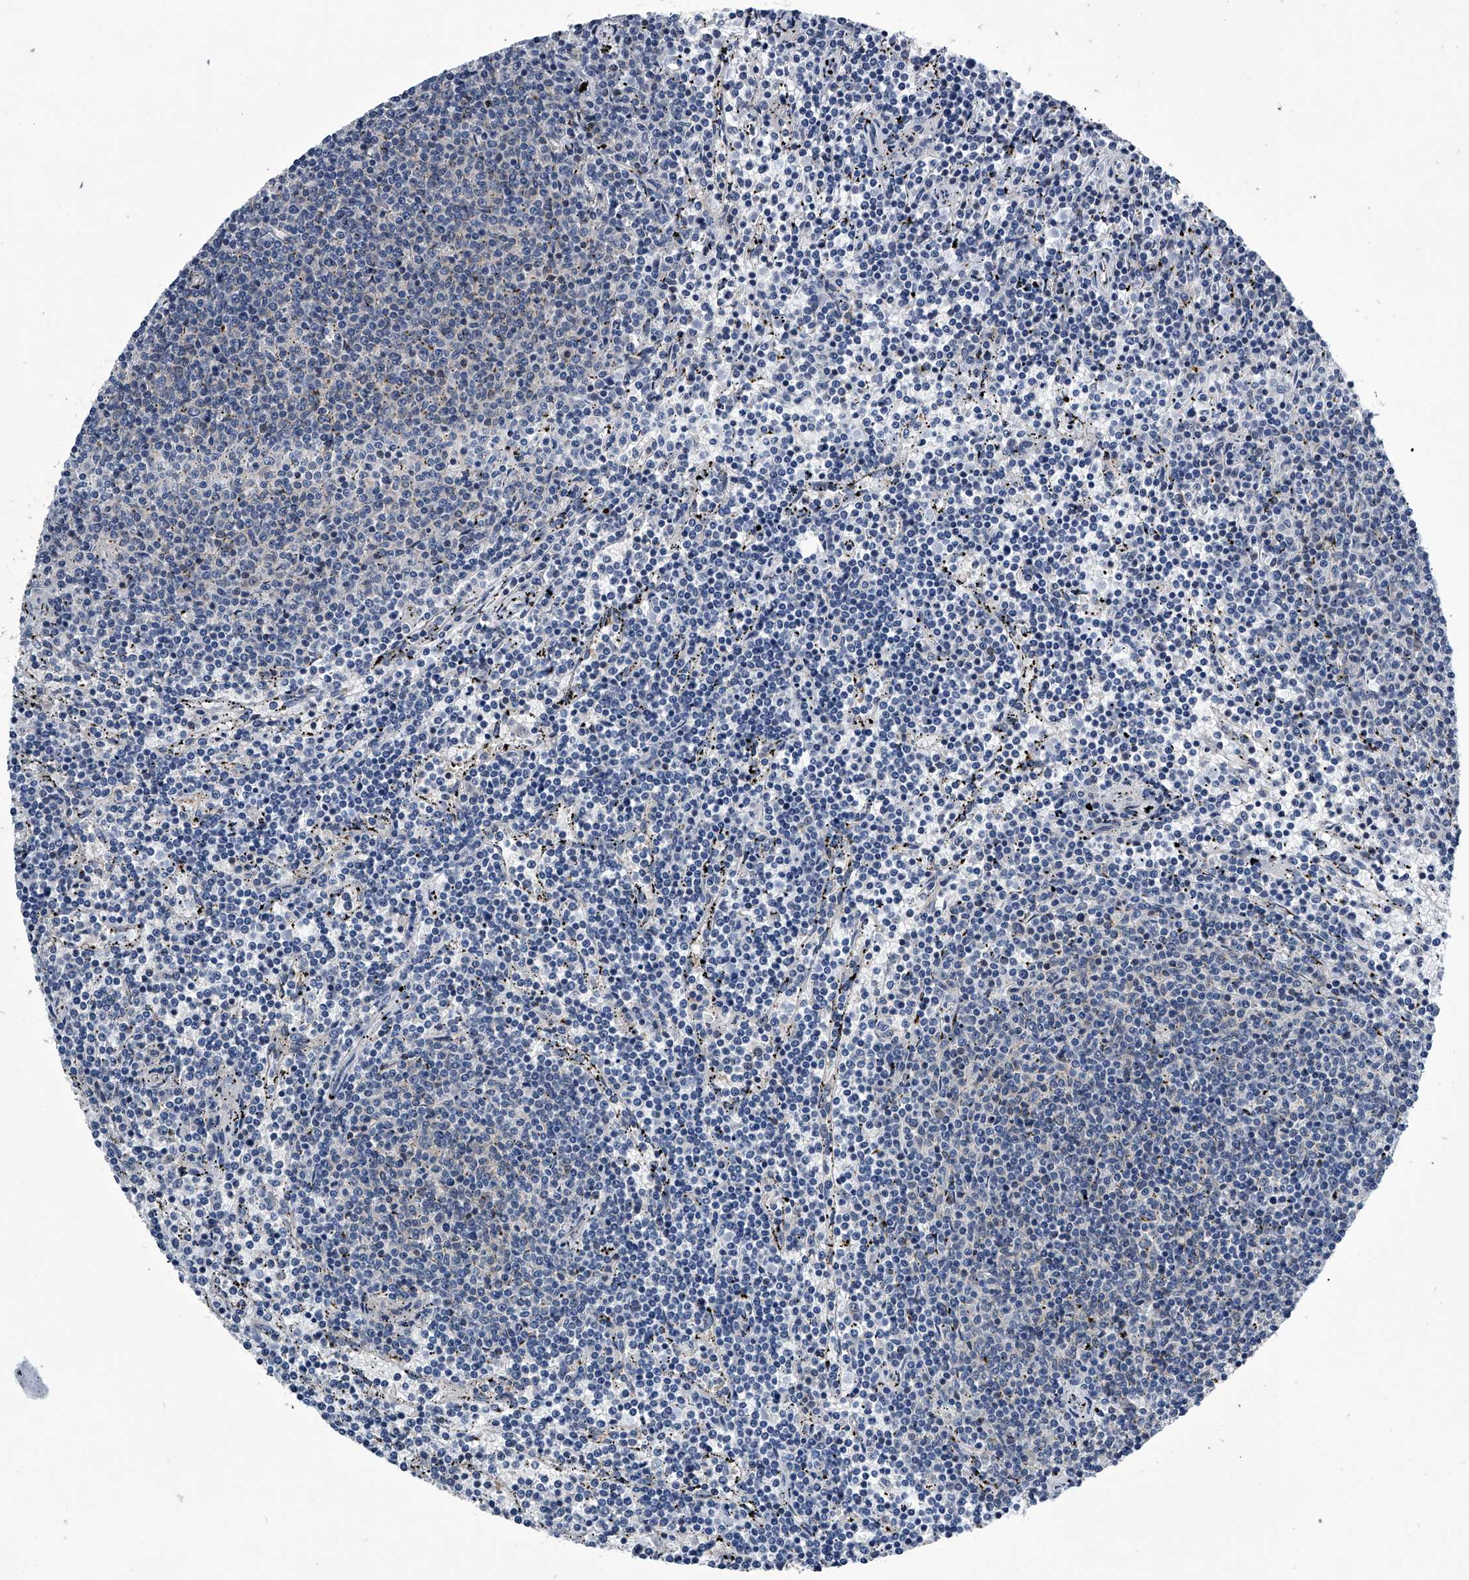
{"staining": {"intensity": "negative", "quantity": "none", "location": "none"}, "tissue": "lymphoma", "cell_type": "Tumor cells", "image_type": "cancer", "snomed": [{"axis": "morphology", "description": "Malignant lymphoma, non-Hodgkin's type, Low grade"}, {"axis": "topography", "description": "Spleen"}], "caption": "Immunohistochemical staining of human malignant lymphoma, non-Hodgkin's type (low-grade) shows no significant staining in tumor cells. (Stains: DAB (3,3'-diaminobenzidine) immunohistochemistry with hematoxylin counter stain, Microscopy: brightfield microscopy at high magnification).", "gene": "PPP2R5D", "patient": {"sex": "female", "age": 50}}